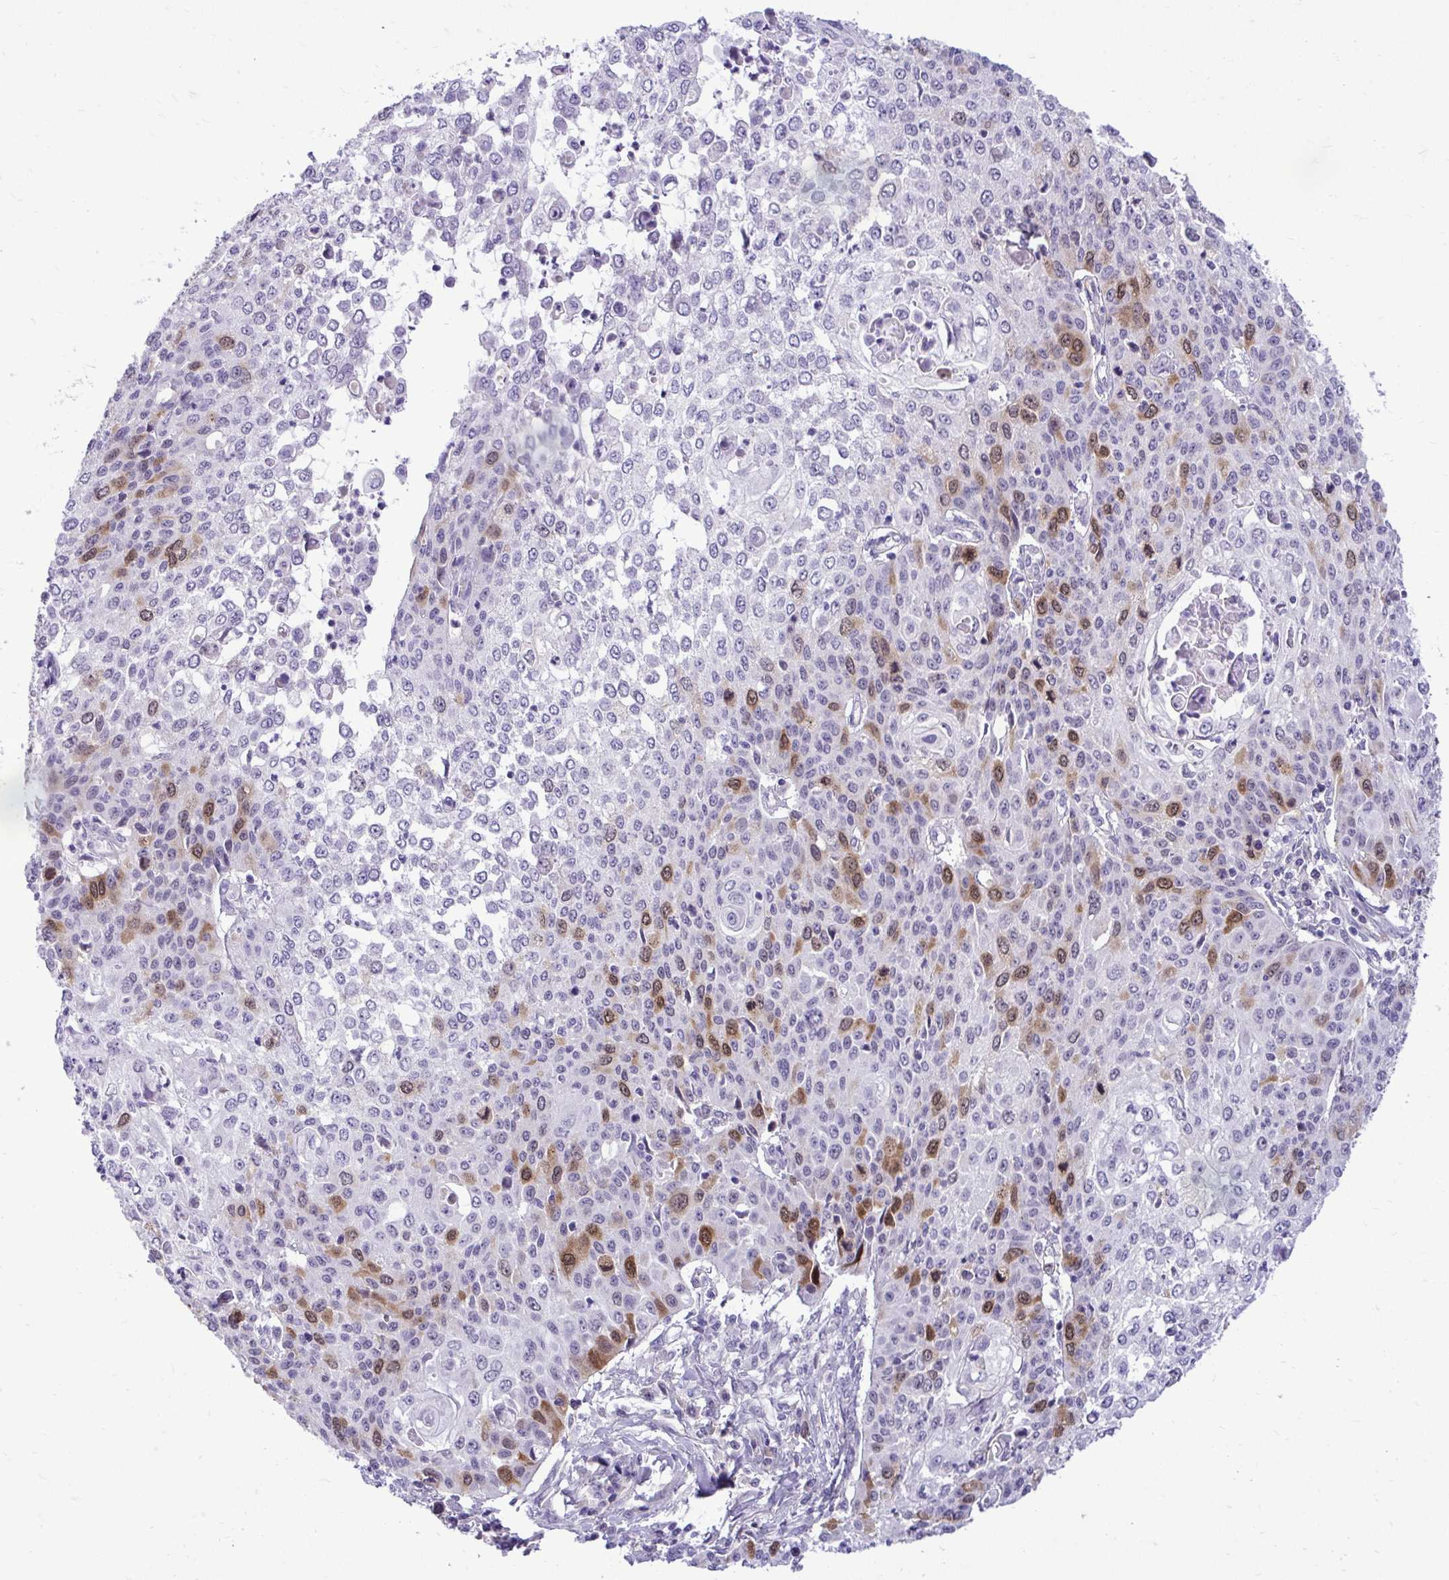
{"staining": {"intensity": "strong", "quantity": "<25%", "location": "cytoplasmic/membranous,nuclear"}, "tissue": "cervical cancer", "cell_type": "Tumor cells", "image_type": "cancer", "snomed": [{"axis": "morphology", "description": "Squamous cell carcinoma, NOS"}, {"axis": "topography", "description": "Cervix"}], "caption": "IHC of cervical cancer shows medium levels of strong cytoplasmic/membranous and nuclear positivity in about <25% of tumor cells. The staining was performed using DAB, with brown indicating positive protein expression. Nuclei are stained blue with hematoxylin.", "gene": "CDC20", "patient": {"sex": "female", "age": 65}}